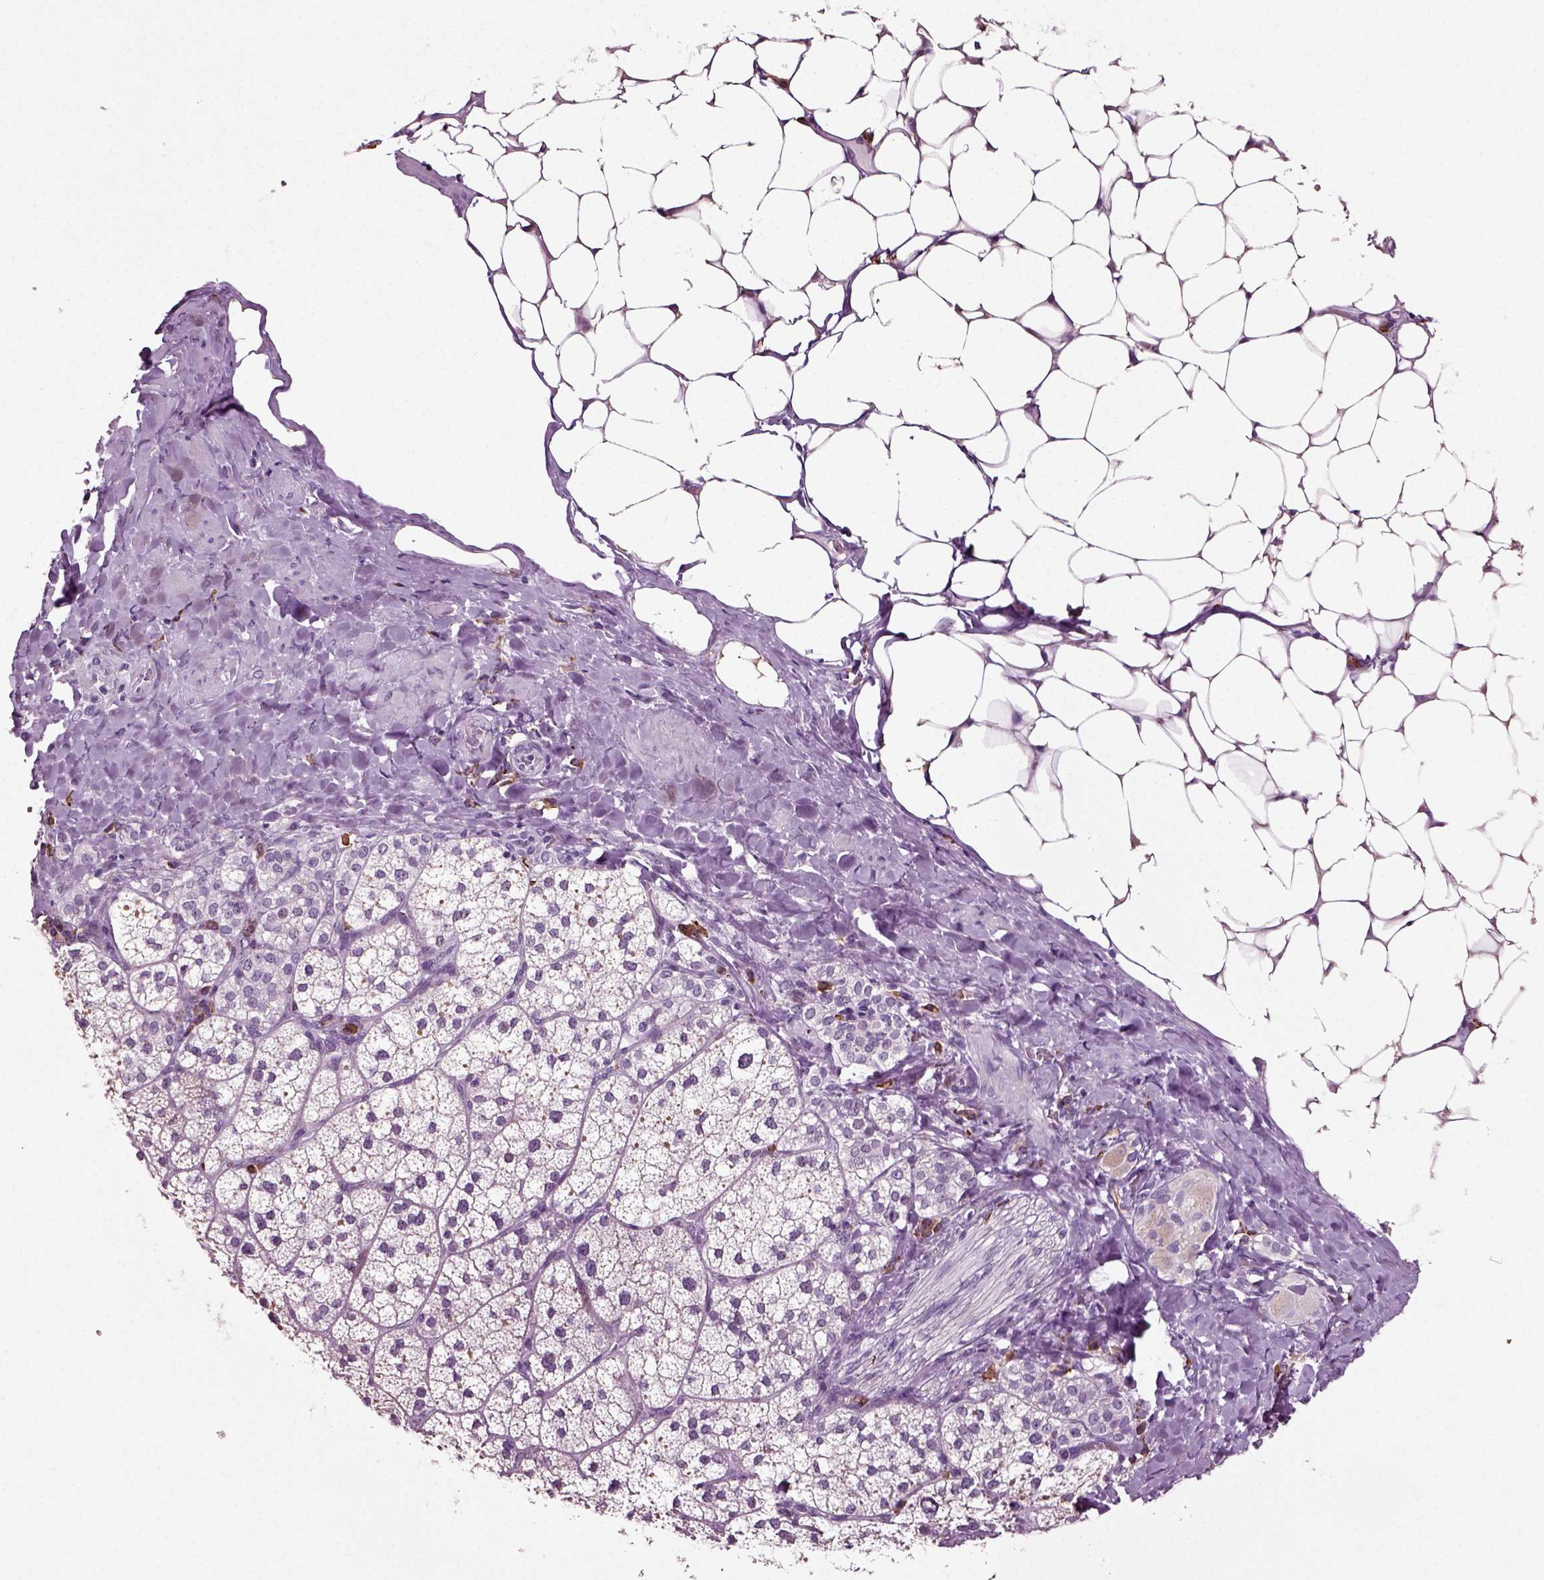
{"staining": {"intensity": "negative", "quantity": "none", "location": "none"}, "tissue": "adrenal gland", "cell_type": "Glandular cells", "image_type": "normal", "snomed": [{"axis": "morphology", "description": "Normal tissue, NOS"}, {"axis": "topography", "description": "Adrenal gland"}], "caption": "An image of human adrenal gland is negative for staining in glandular cells. (Stains: DAB (3,3'-diaminobenzidine) immunohistochemistry with hematoxylin counter stain, Microscopy: brightfield microscopy at high magnification).", "gene": "SLC26A8", "patient": {"sex": "male", "age": 53}}